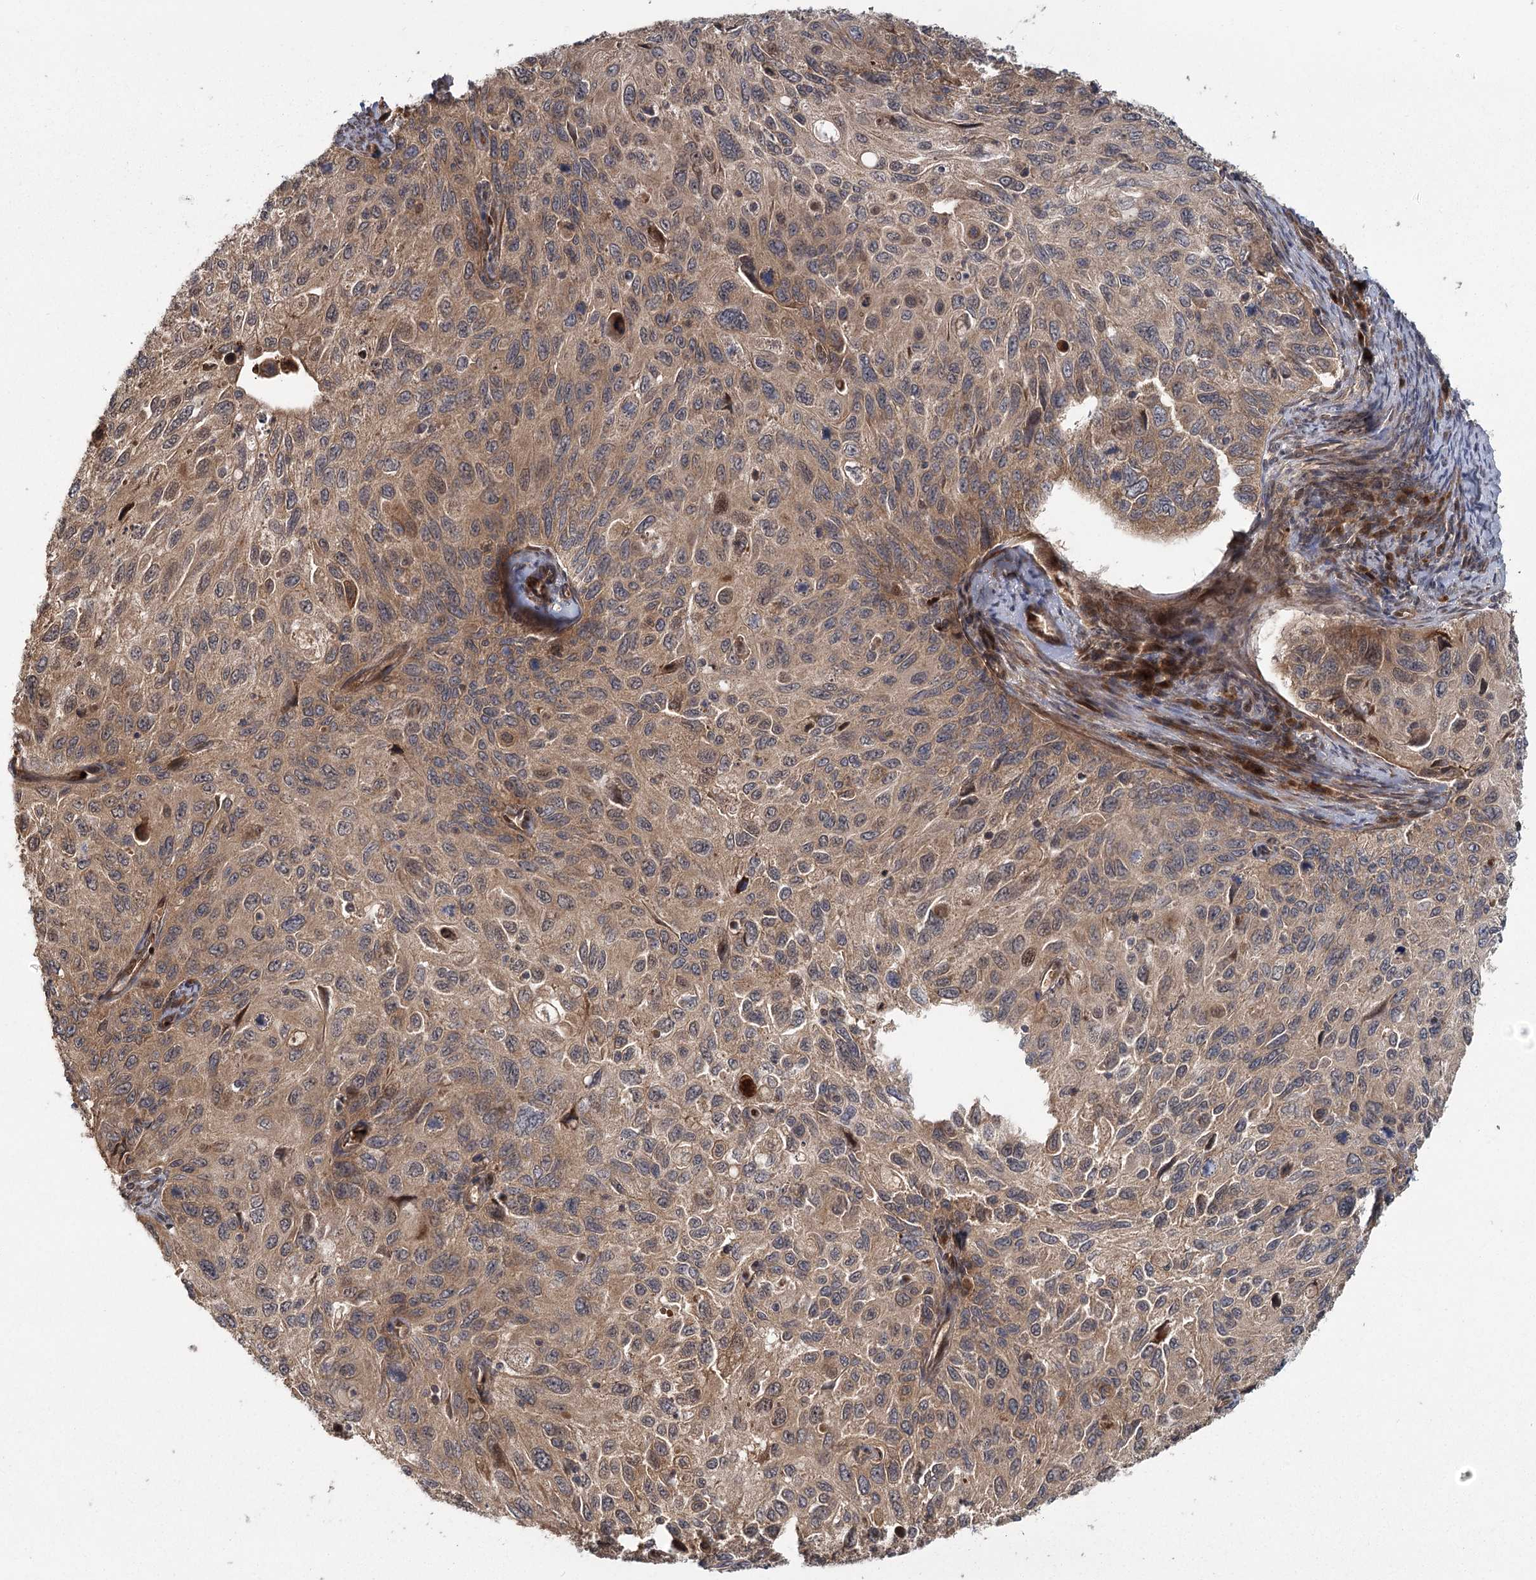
{"staining": {"intensity": "moderate", "quantity": "<25%", "location": "nuclear"}, "tissue": "cervical cancer", "cell_type": "Tumor cells", "image_type": "cancer", "snomed": [{"axis": "morphology", "description": "Squamous cell carcinoma, NOS"}, {"axis": "topography", "description": "Cervix"}], "caption": "Cervical squamous cell carcinoma tissue displays moderate nuclear staining in about <25% of tumor cells, visualized by immunohistochemistry.", "gene": "RAPGEF6", "patient": {"sex": "female", "age": 70}}